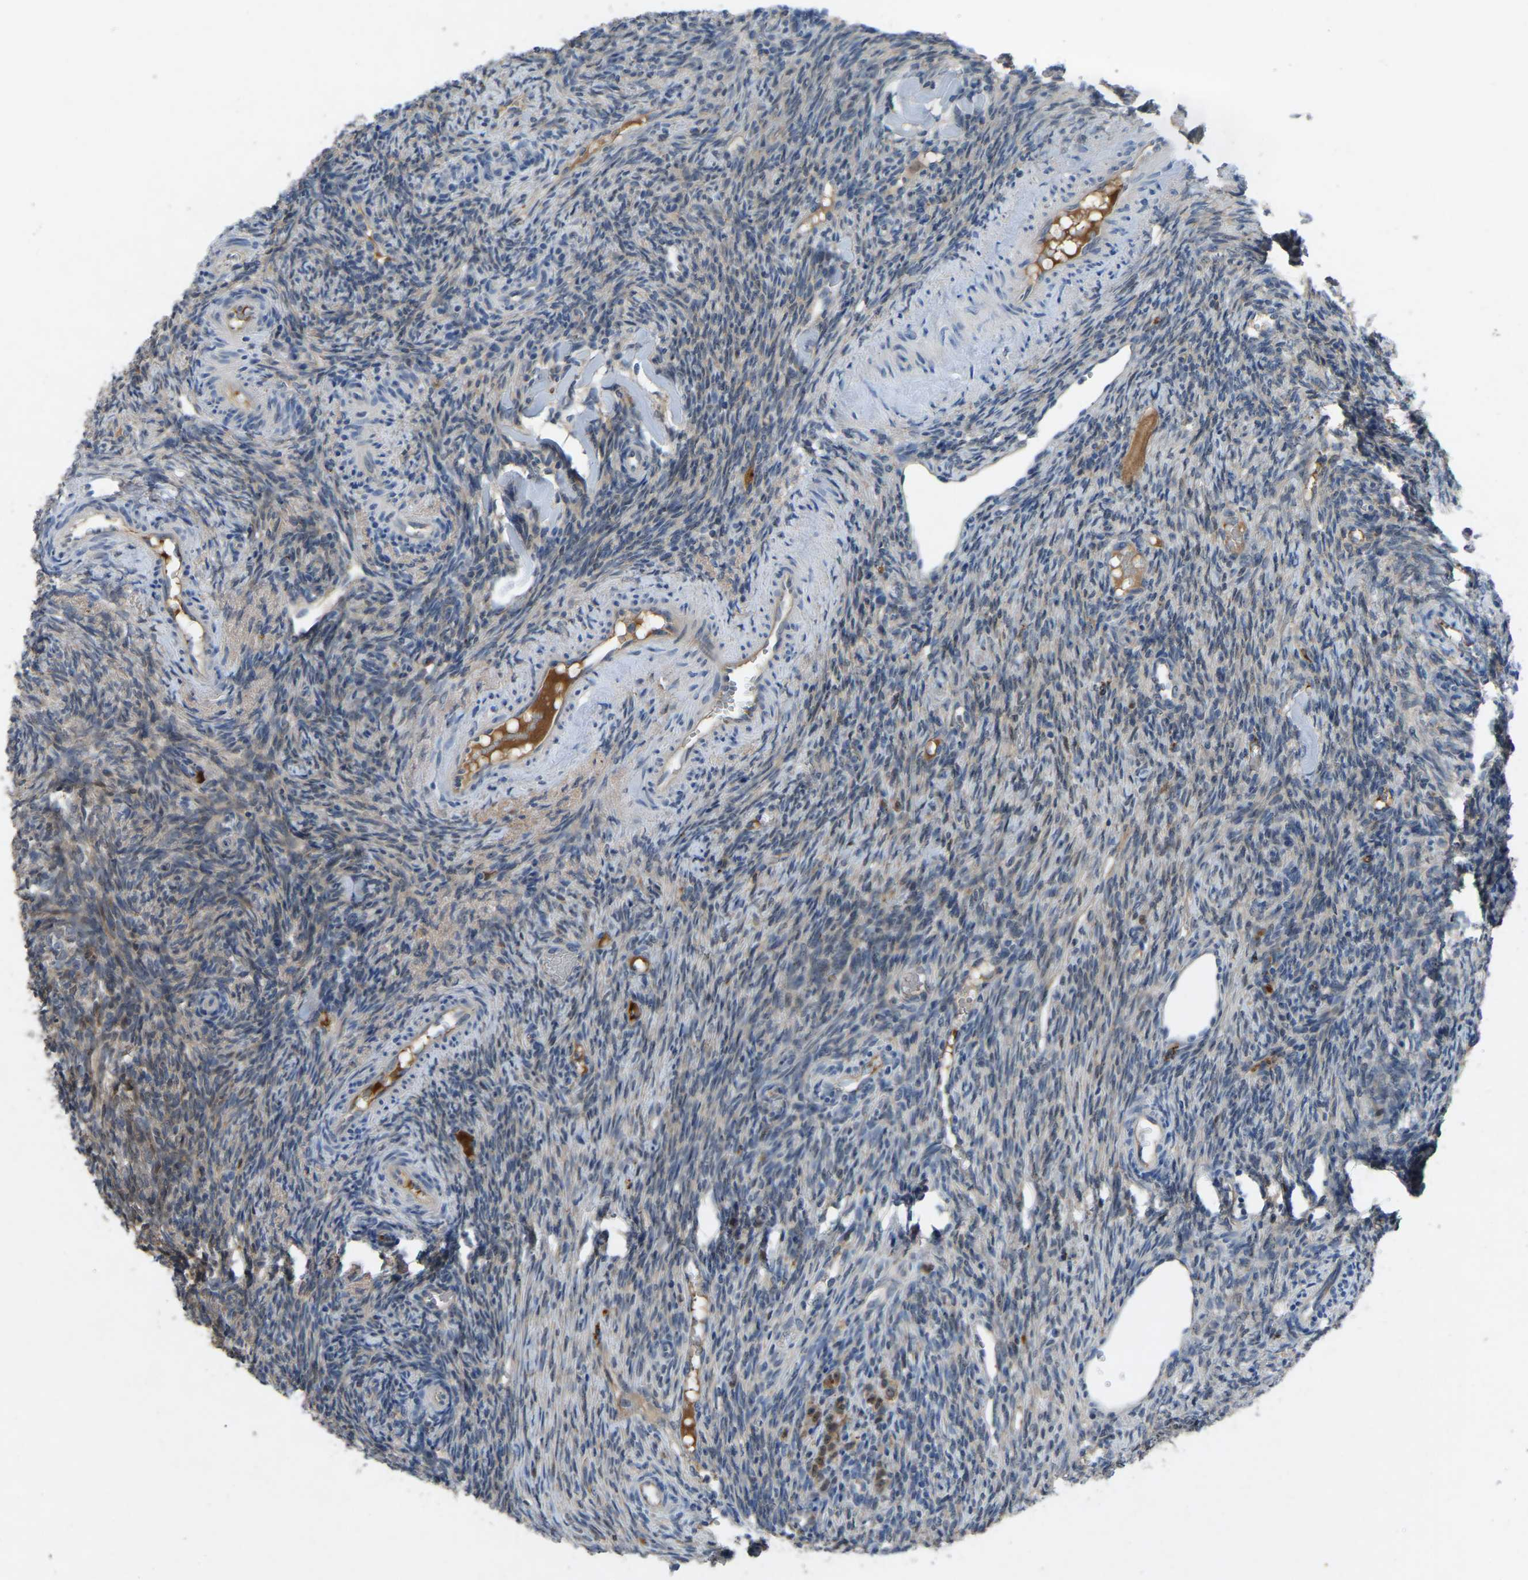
{"staining": {"intensity": "strong", "quantity": ">75%", "location": "cytoplasmic/membranous"}, "tissue": "ovary", "cell_type": "Follicle cells", "image_type": "normal", "snomed": [{"axis": "morphology", "description": "Normal tissue, NOS"}, {"axis": "topography", "description": "Ovary"}], "caption": "DAB immunohistochemical staining of benign ovary reveals strong cytoplasmic/membranous protein expression in approximately >75% of follicle cells.", "gene": "FHIT", "patient": {"sex": "female", "age": 41}}